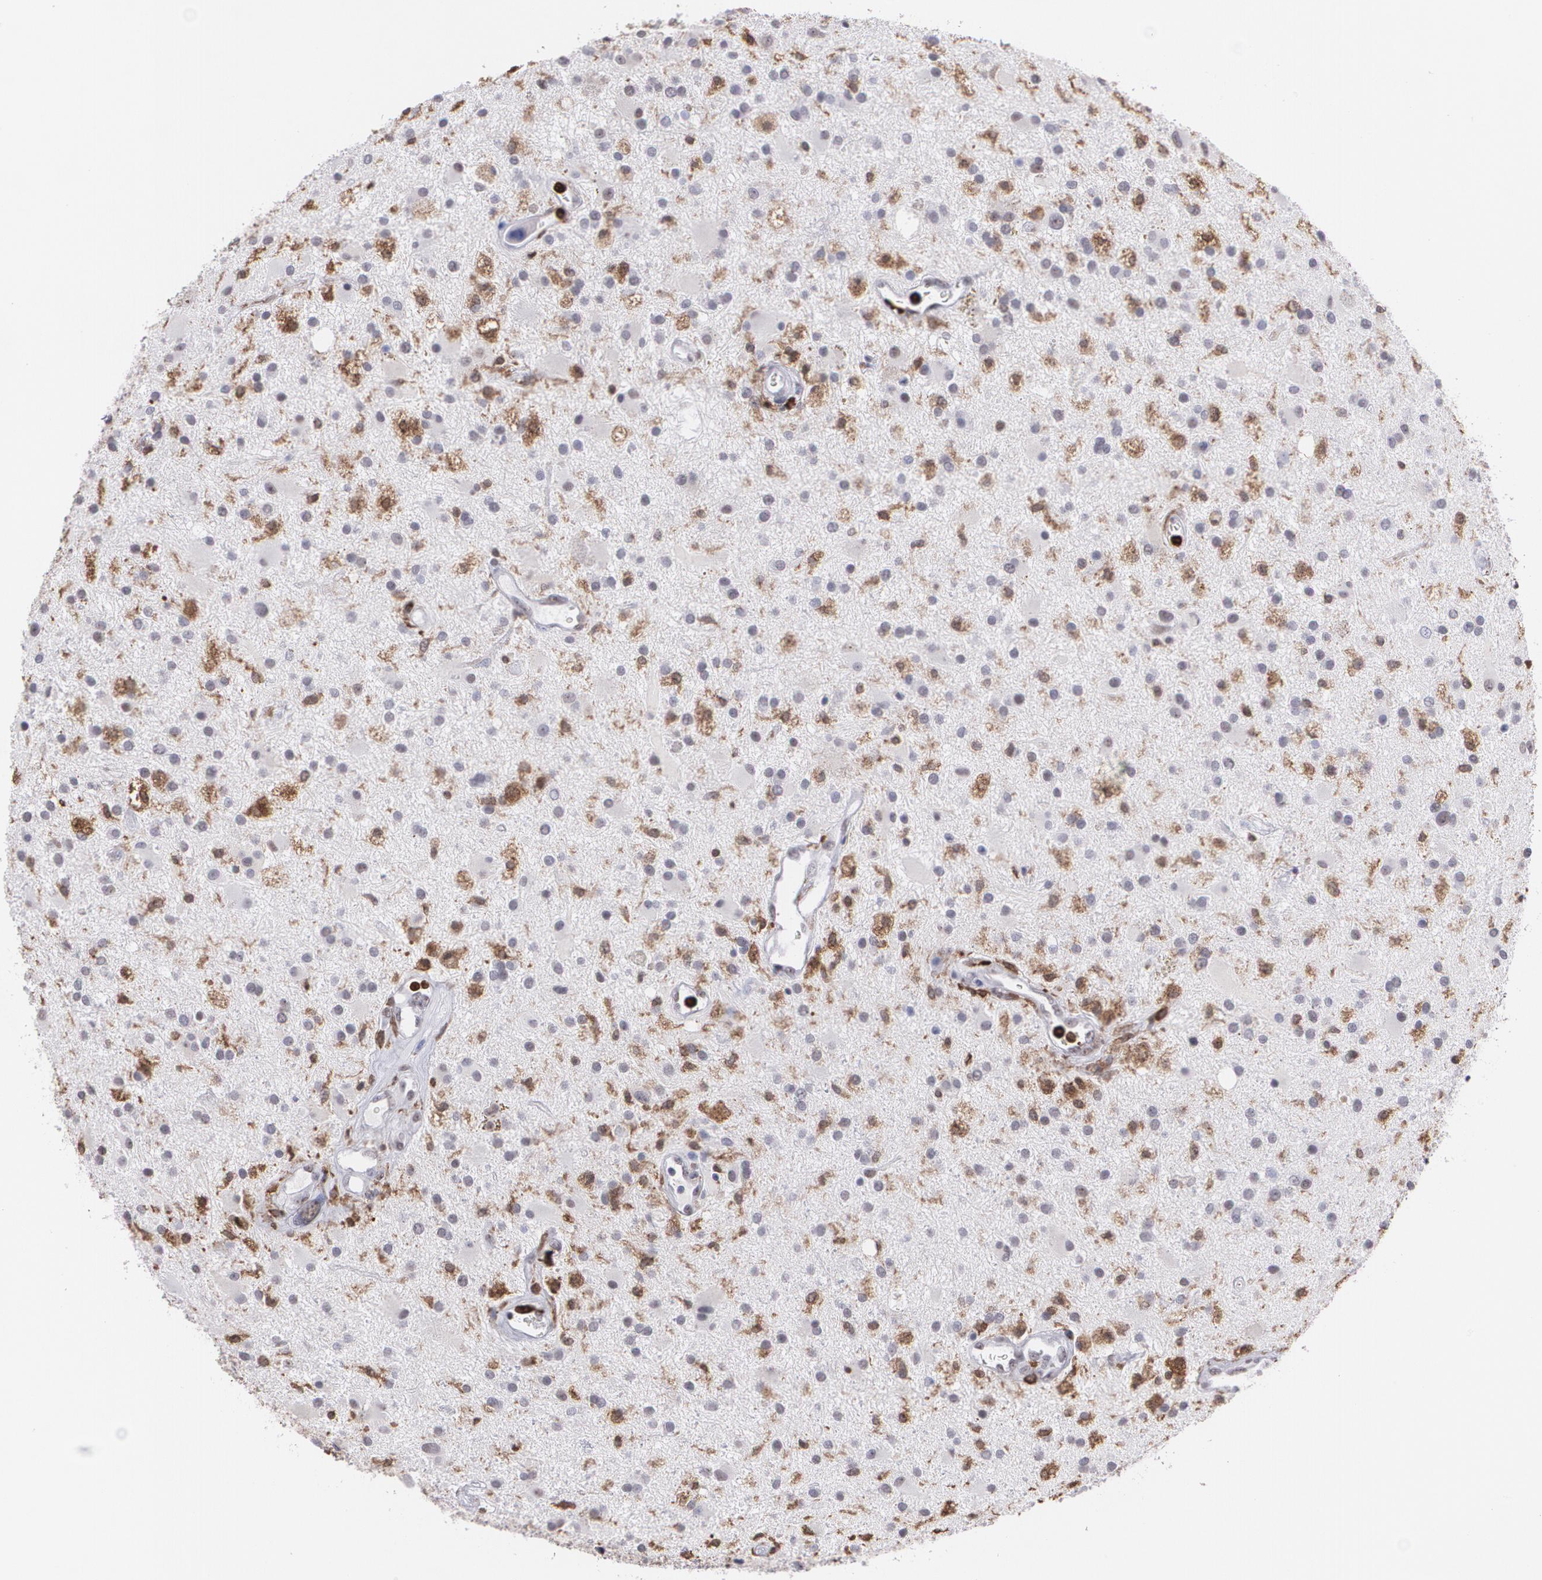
{"staining": {"intensity": "negative", "quantity": "none", "location": "none"}, "tissue": "glioma", "cell_type": "Tumor cells", "image_type": "cancer", "snomed": [{"axis": "morphology", "description": "Glioma, malignant, Low grade"}, {"axis": "topography", "description": "Brain"}], "caption": "An image of glioma stained for a protein reveals no brown staining in tumor cells.", "gene": "NCF2", "patient": {"sex": "male", "age": 58}}